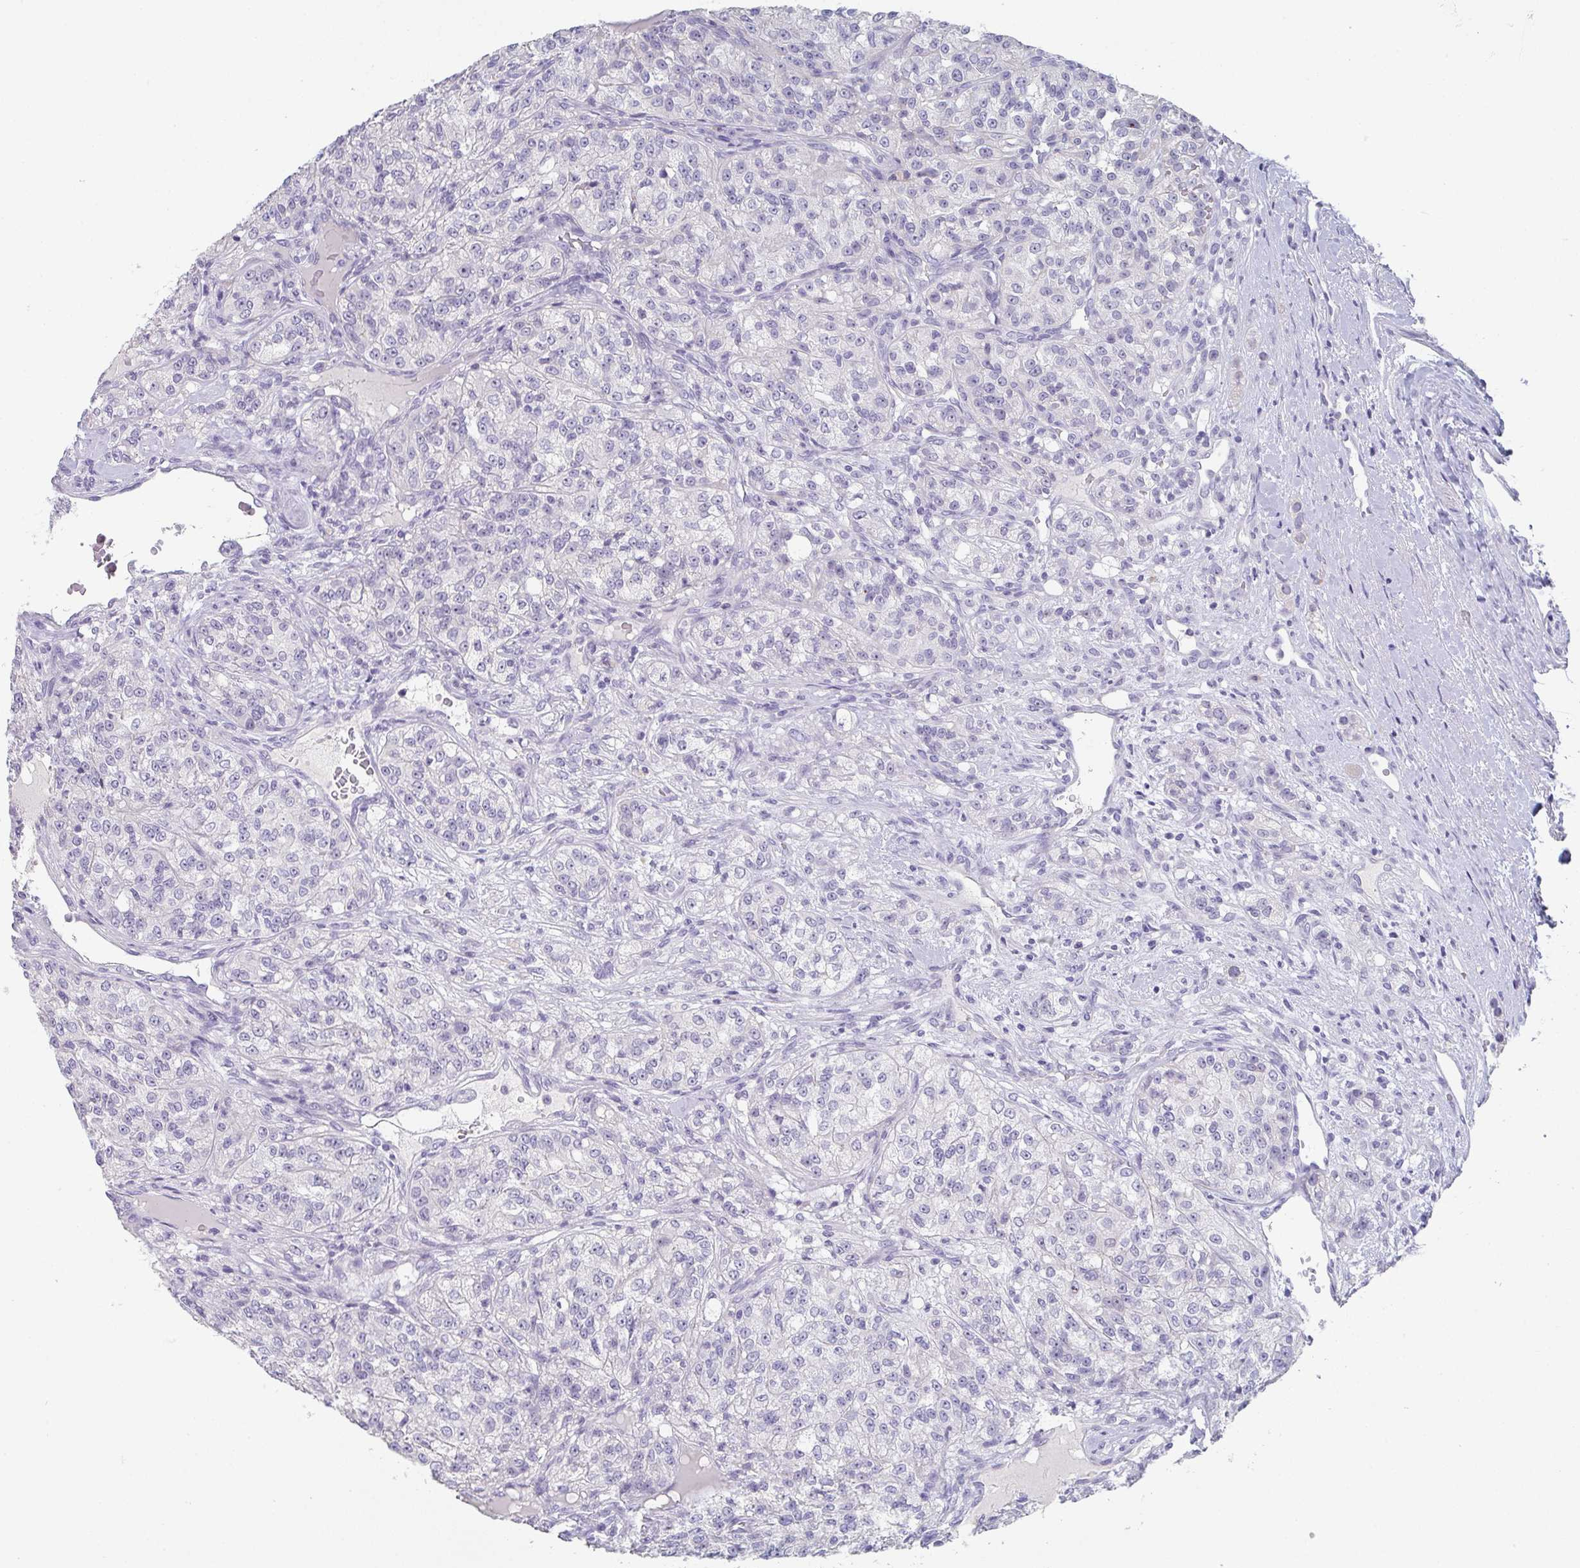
{"staining": {"intensity": "negative", "quantity": "none", "location": "none"}, "tissue": "renal cancer", "cell_type": "Tumor cells", "image_type": "cancer", "snomed": [{"axis": "morphology", "description": "Adenocarcinoma, NOS"}, {"axis": "topography", "description": "Kidney"}], "caption": "Human renal cancer (adenocarcinoma) stained for a protein using immunohistochemistry (IHC) displays no staining in tumor cells.", "gene": "NOXRED1", "patient": {"sex": "female", "age": 63}}